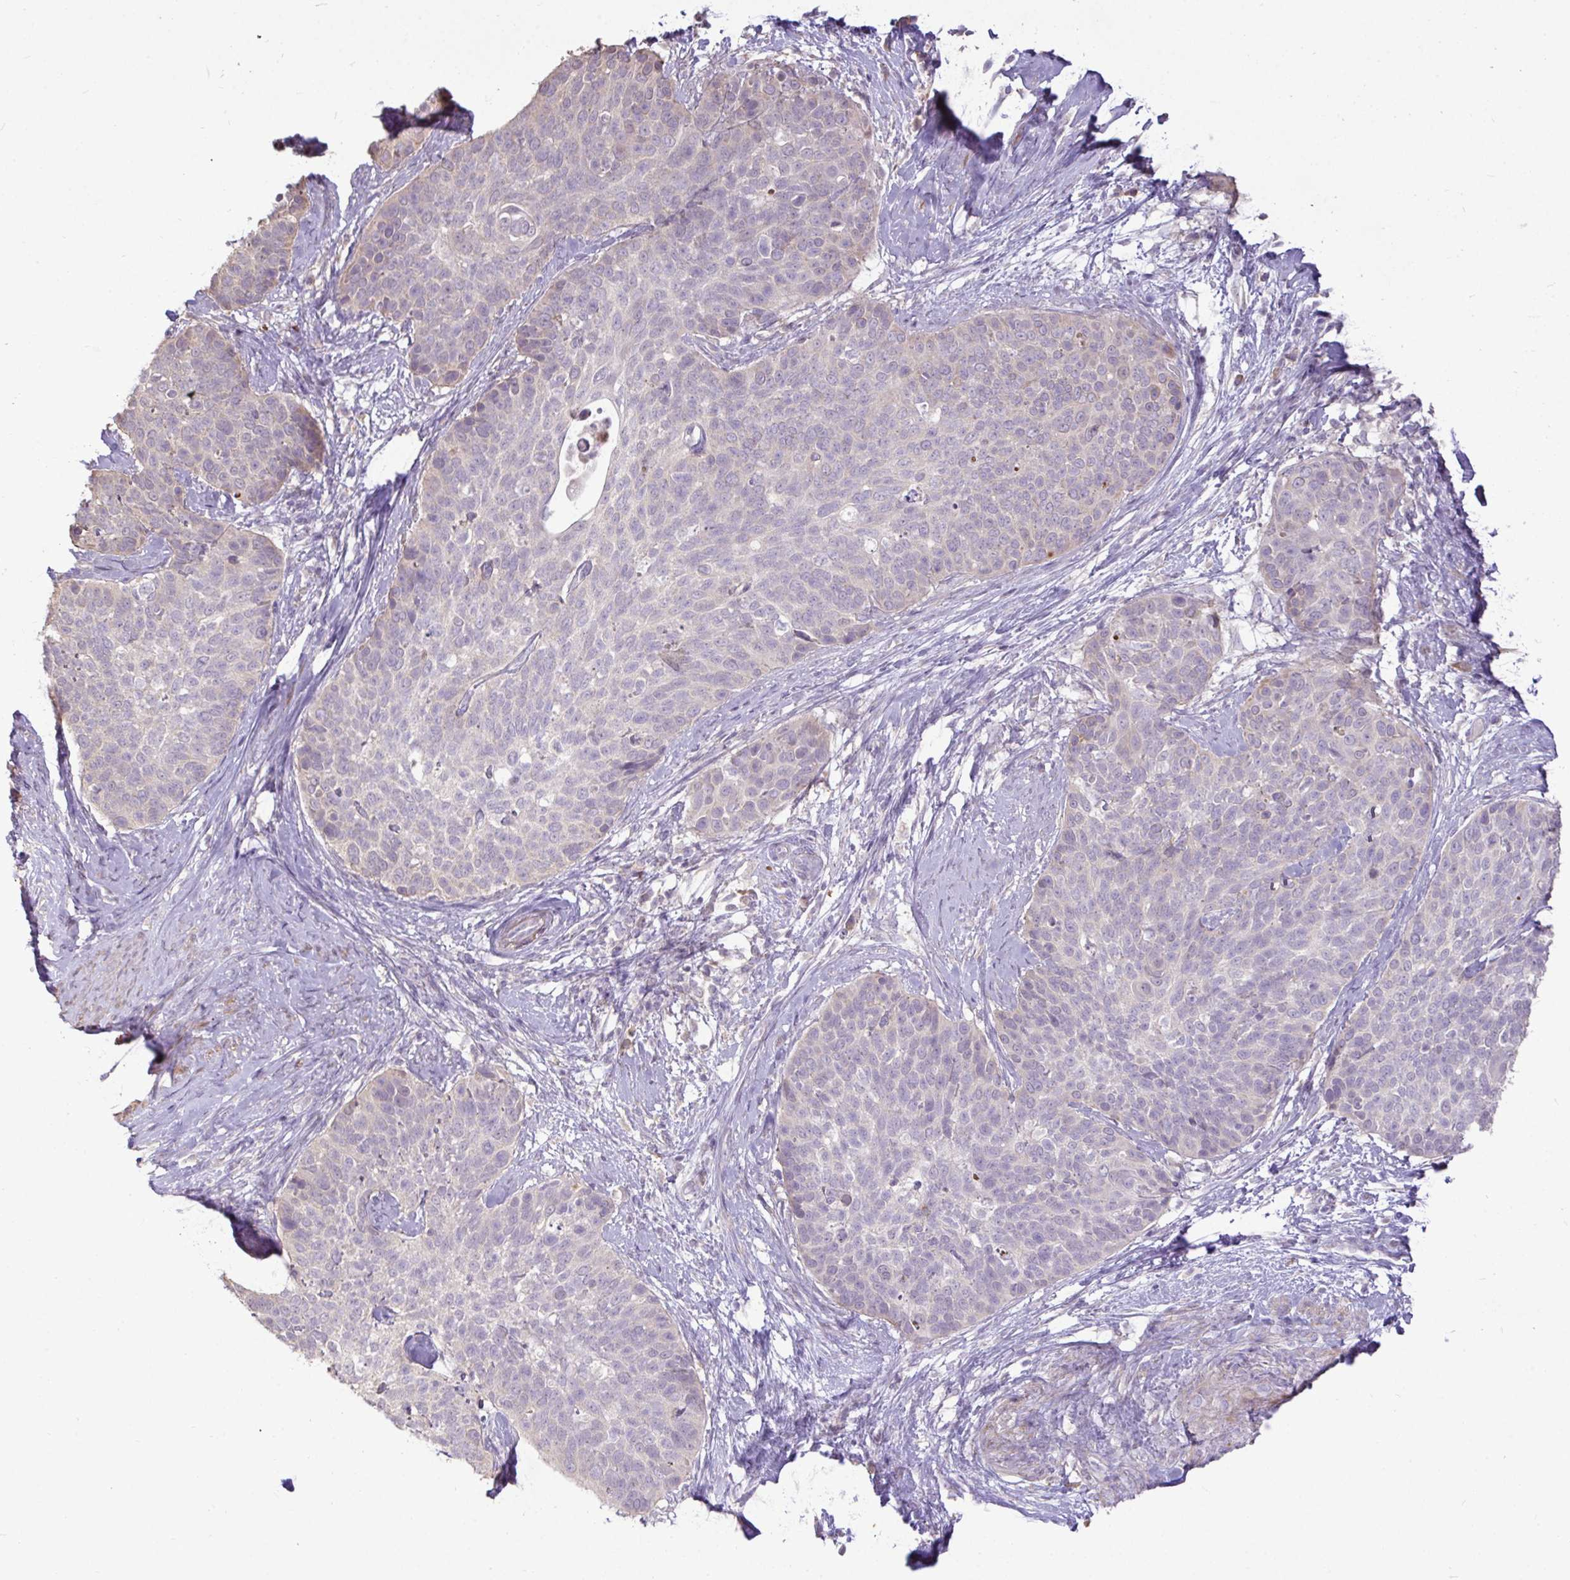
{"staining": {"intensity": "negative", "quantity": "none", "location": "none"}, "tissue": "cervical cancer", "cell_type": "Tumor cells", "image_type": "cancer", "snomed": [{"axis": "morphology", "description": "Squamous cell carcinoma, NOS"}, {"axis": "topography", "description": "Cervix"}], "caption": "IHC image of neoplastic tissue: cervical cancer stained with DAB (3,3'-diaminobenzidine) reveals no significant protein expression in tumor cells.", "gene": "STRIP1", "patient": {"sex": "female", "age": 69}}